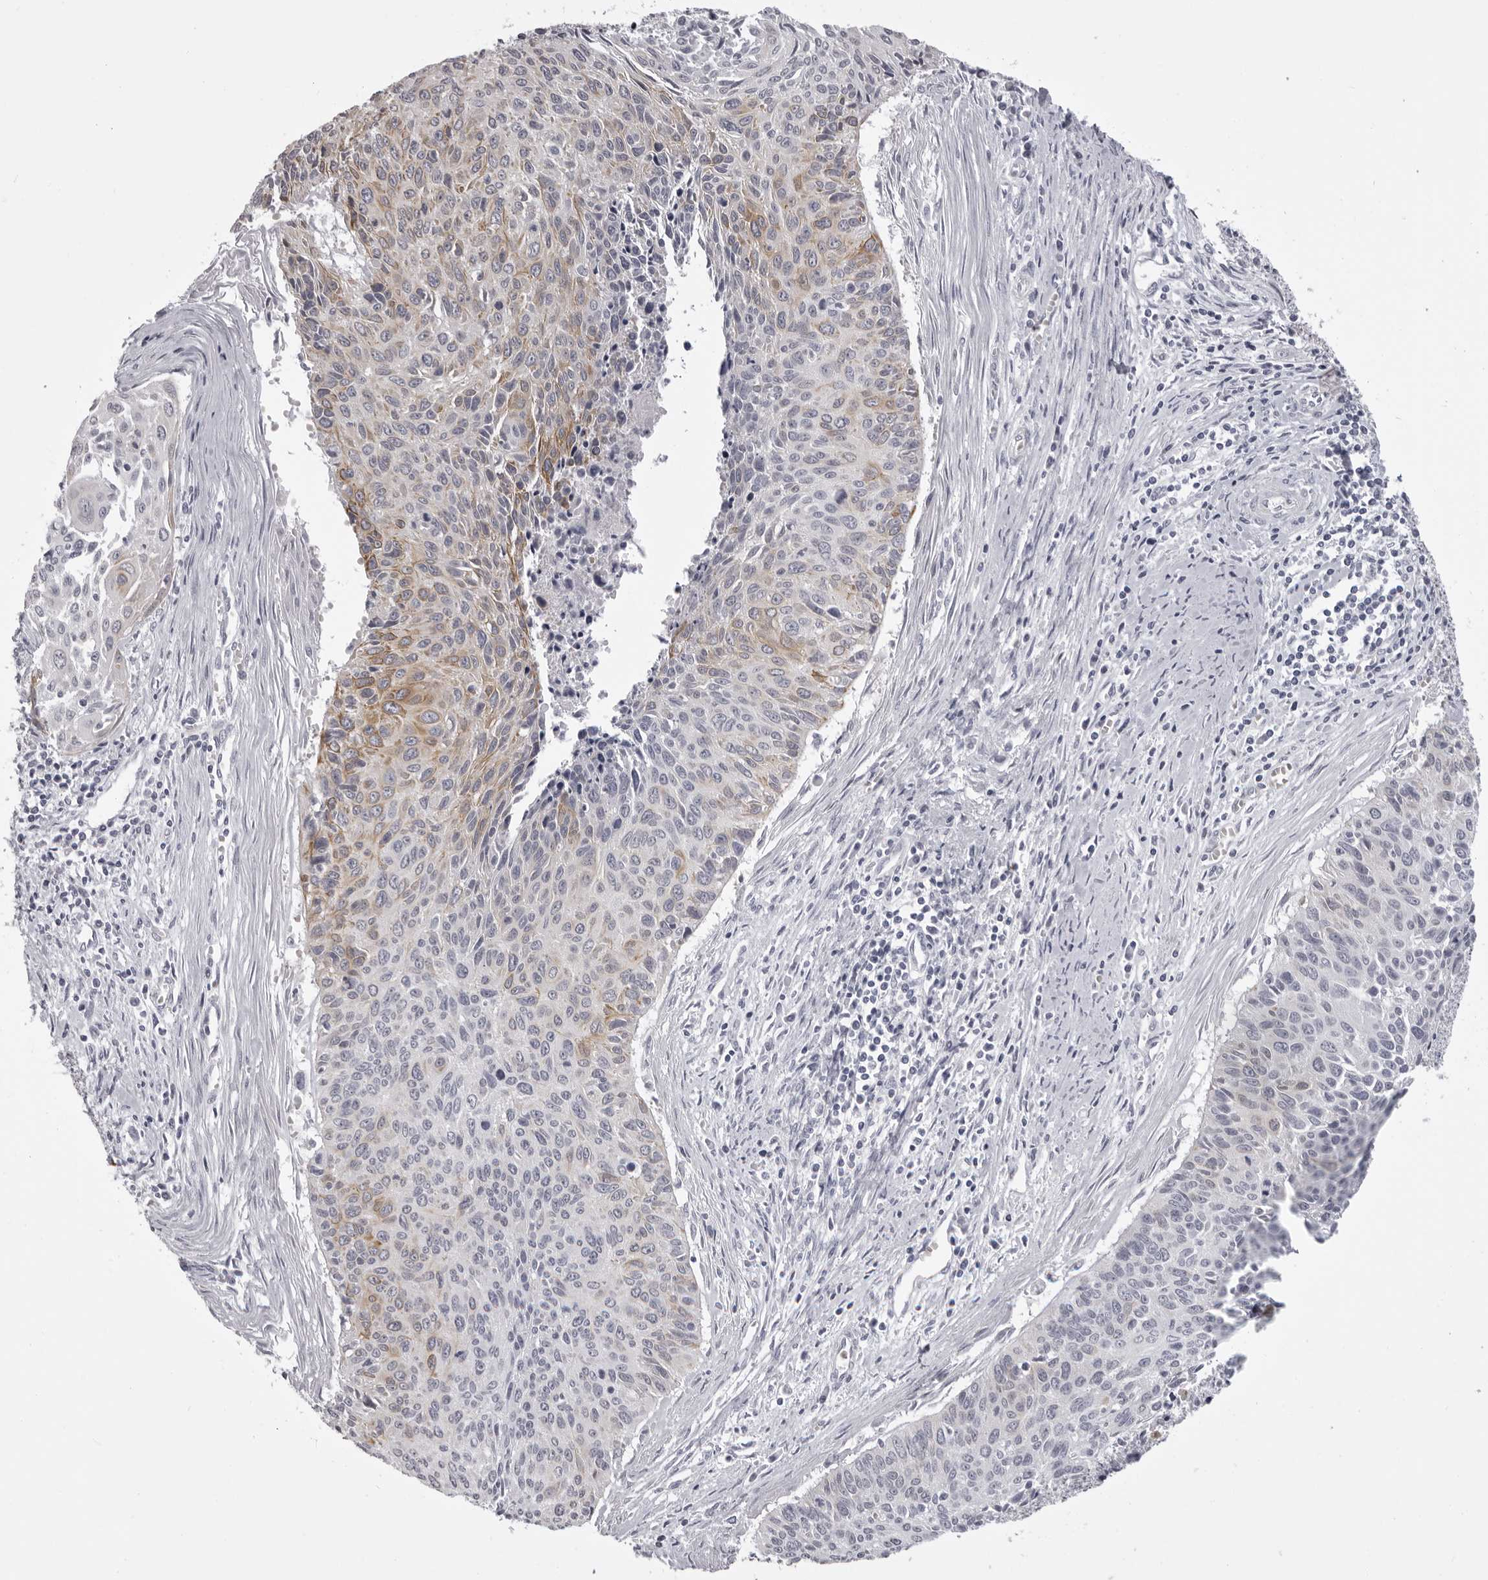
{"staining": {"intensity": "moderate", "quantity": "<25%", "location": "cytoplasmic/membranous"}, "tissue": "cervical cancer", "cell_type": "Tumor cells", "image_type": "cancer", "snomed": [{"axis": "morphology", "description": "Squamous cell carcinoma, NOS"}, {"axis": "topography", "description": "Cervix"}], "caption": "Immunohistochemistry image of human cervical squamous cell carcinoma stained for a protein (brown), which displays low levels of moderate cytoplasmic/membranous positivity in about <25% of tumor cells.", "gene": "EPHA10", "patient": {"sex": "female", "age": 55}}